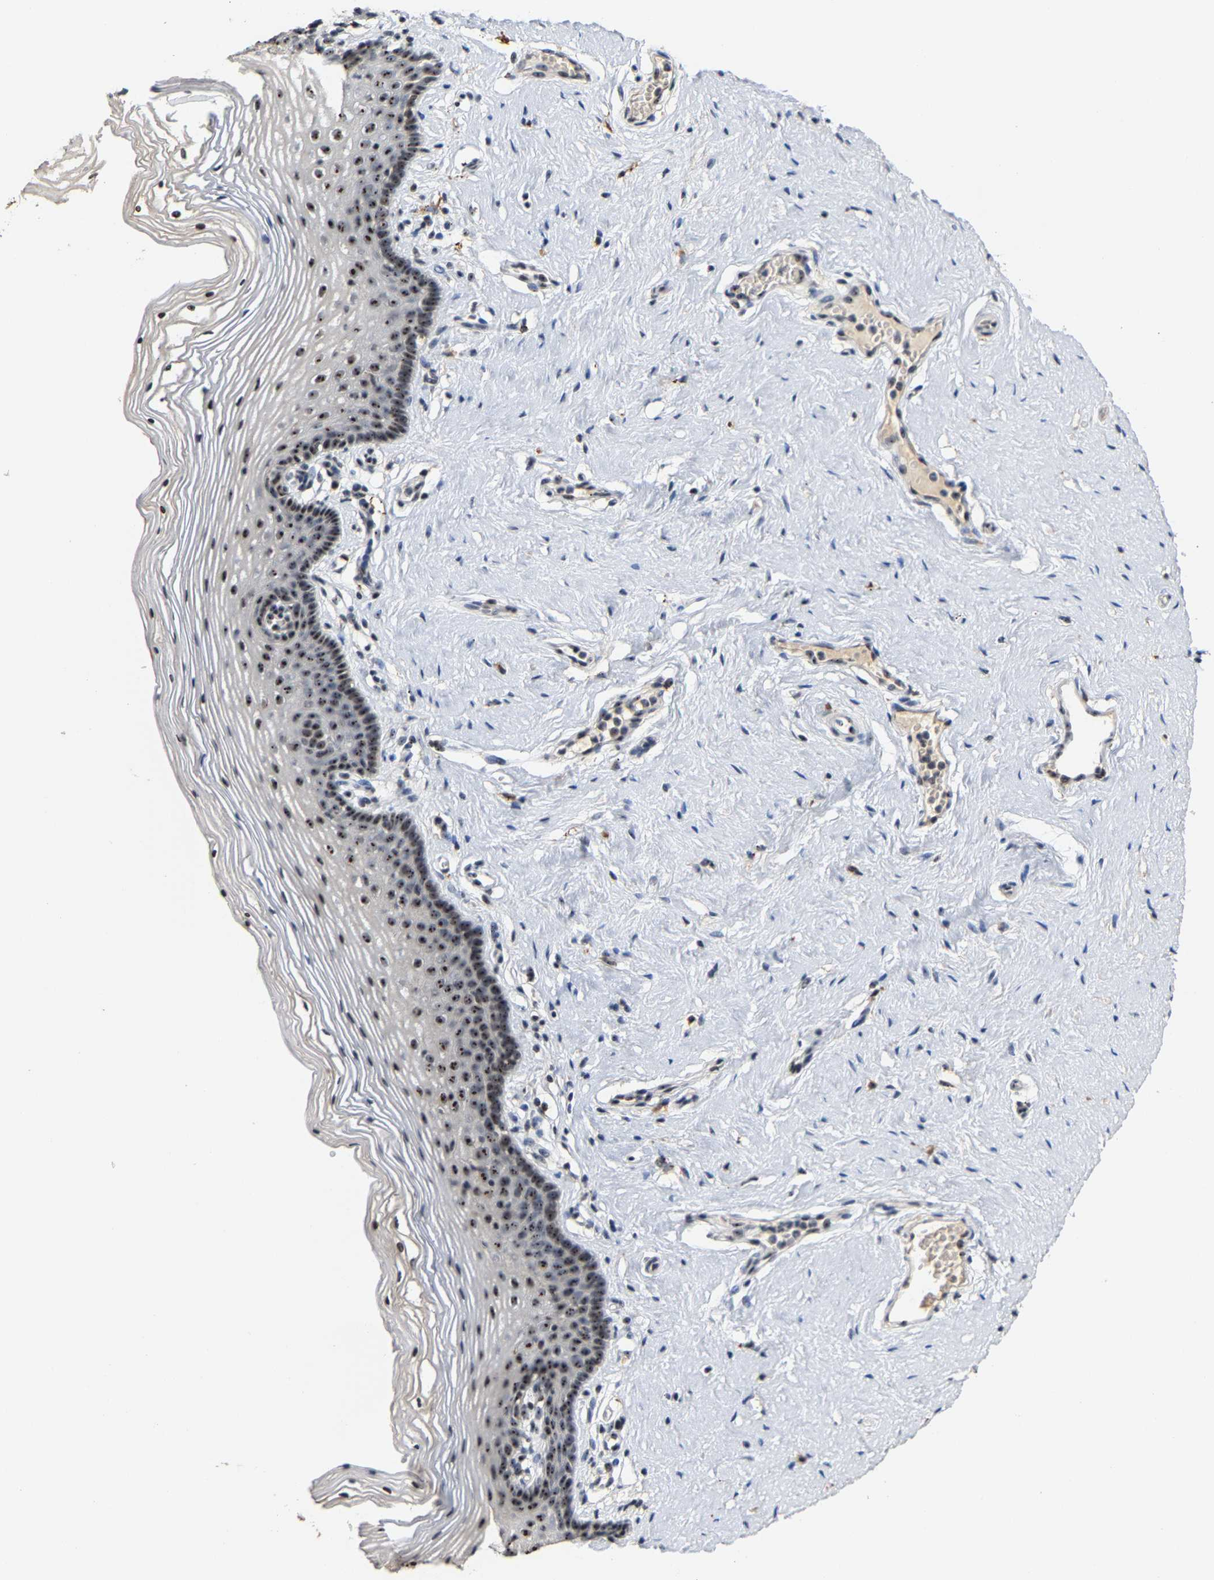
{"staining": {"intensity": "strong", "quantity": ">75%", "location": "nuclear"}, "tissue": "vagina", "cell_type": "Squamous epithelial cells", "image_type": "normal", "snomed": [{"axis": "morphology", "description": "Normal tissue, NOS"}, {"axis": "topography", "description": "Vagina"}], "caption": "The image reveals immunohistochemical staining of unremarkable vagina. There is strong nuclear expression is identified in about >75% of squamous epithelial cells.", "gene": "NOP58", "patient": {"sex": "female", "age": 32}}